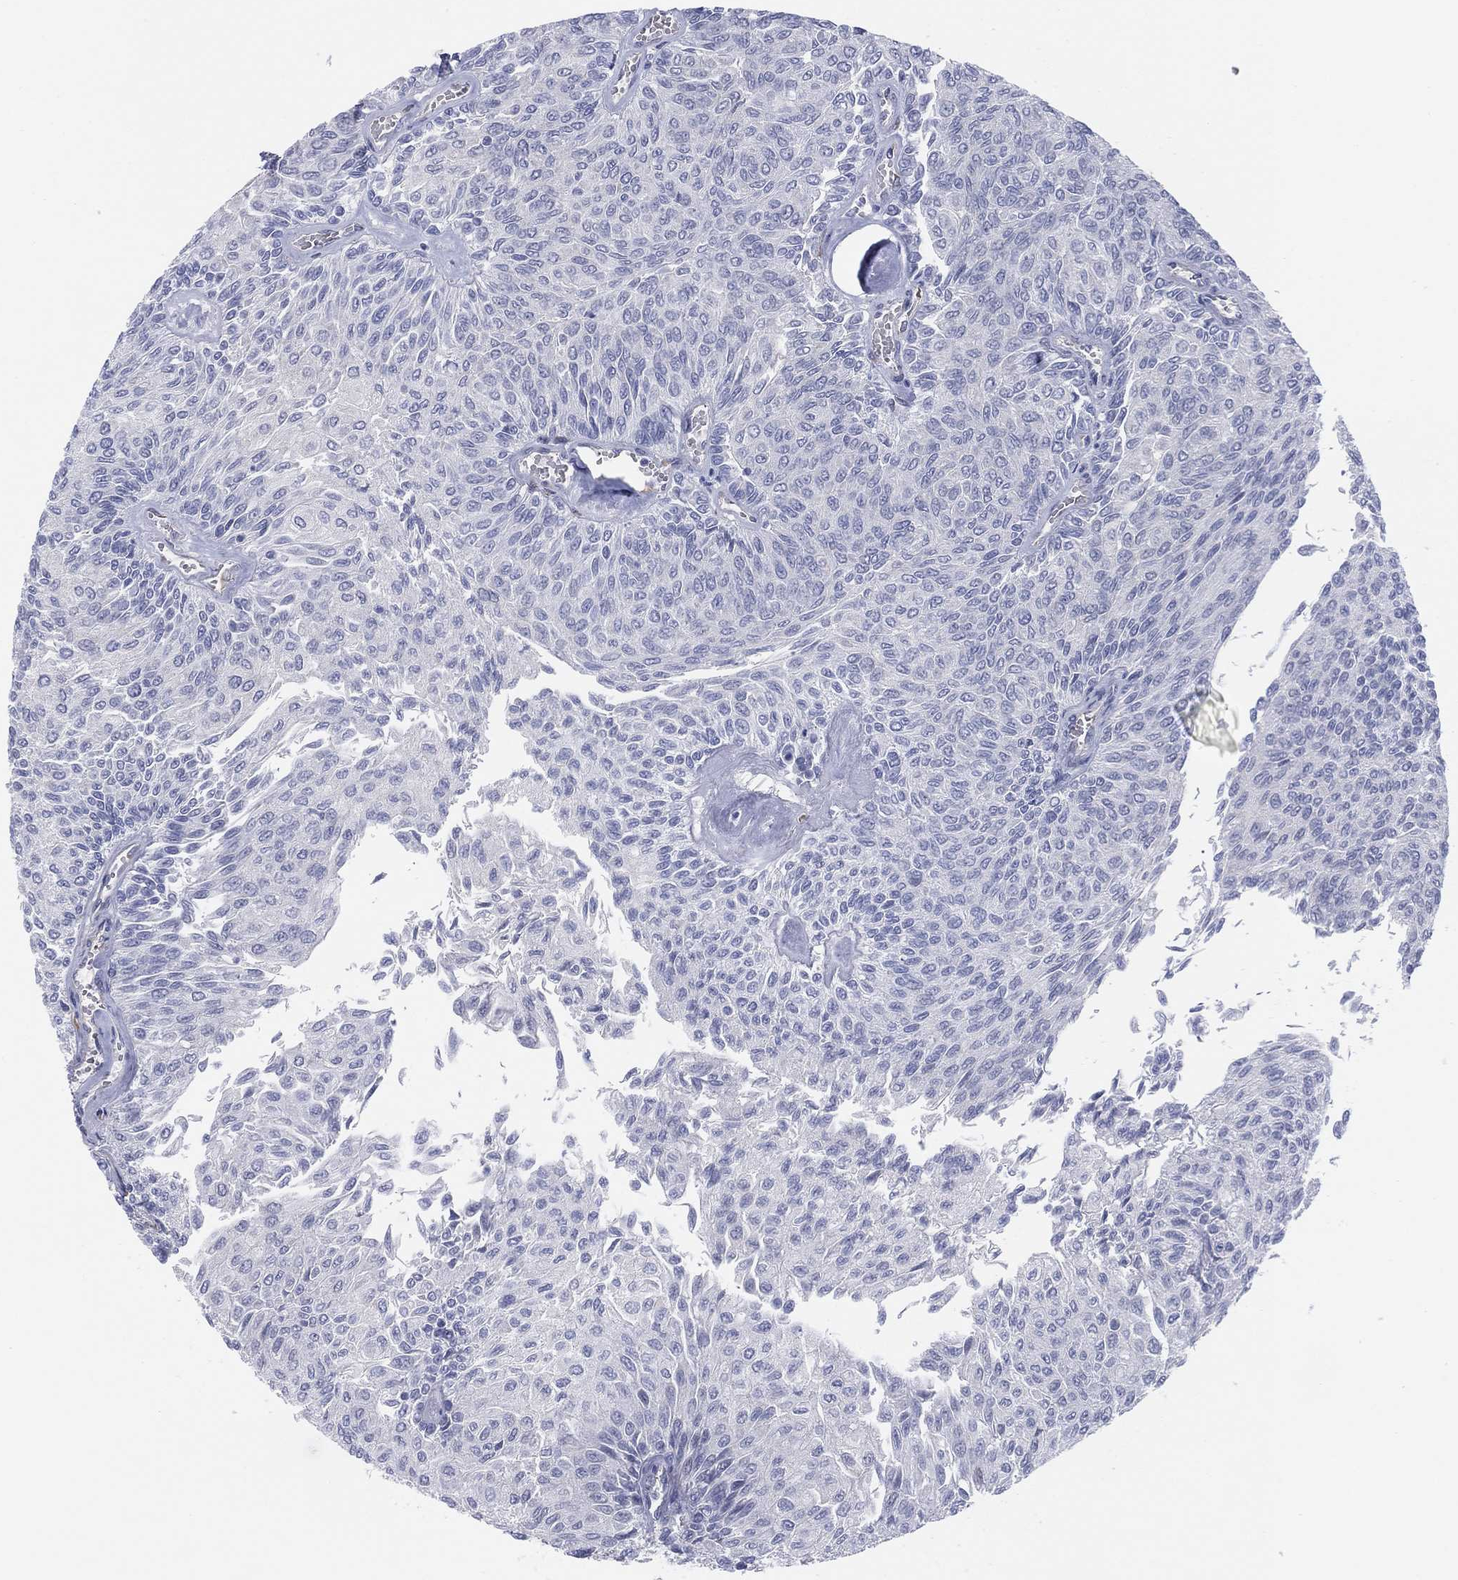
{"staining": {"intensity": "negative", "quantity": "none", "location": "none"}, "tissue": "urothelial cancer", "cell_type": "Tumor cells", "image_type": "cancer", "snomed": [{"axis": "morphology", "description": "Urothelial carcinoma, Low grade"}, {"axis": "topography", "description": "Ureter, NOS"}, {"axis": "topography", "description": "Urinary bladder"}], "caption": "This is an IHC histopathology image of human urothelial cancer. There is no positivity in tumor cells.", "gene": "MLF1", "patient": {"sex": "male", "age": 78}}